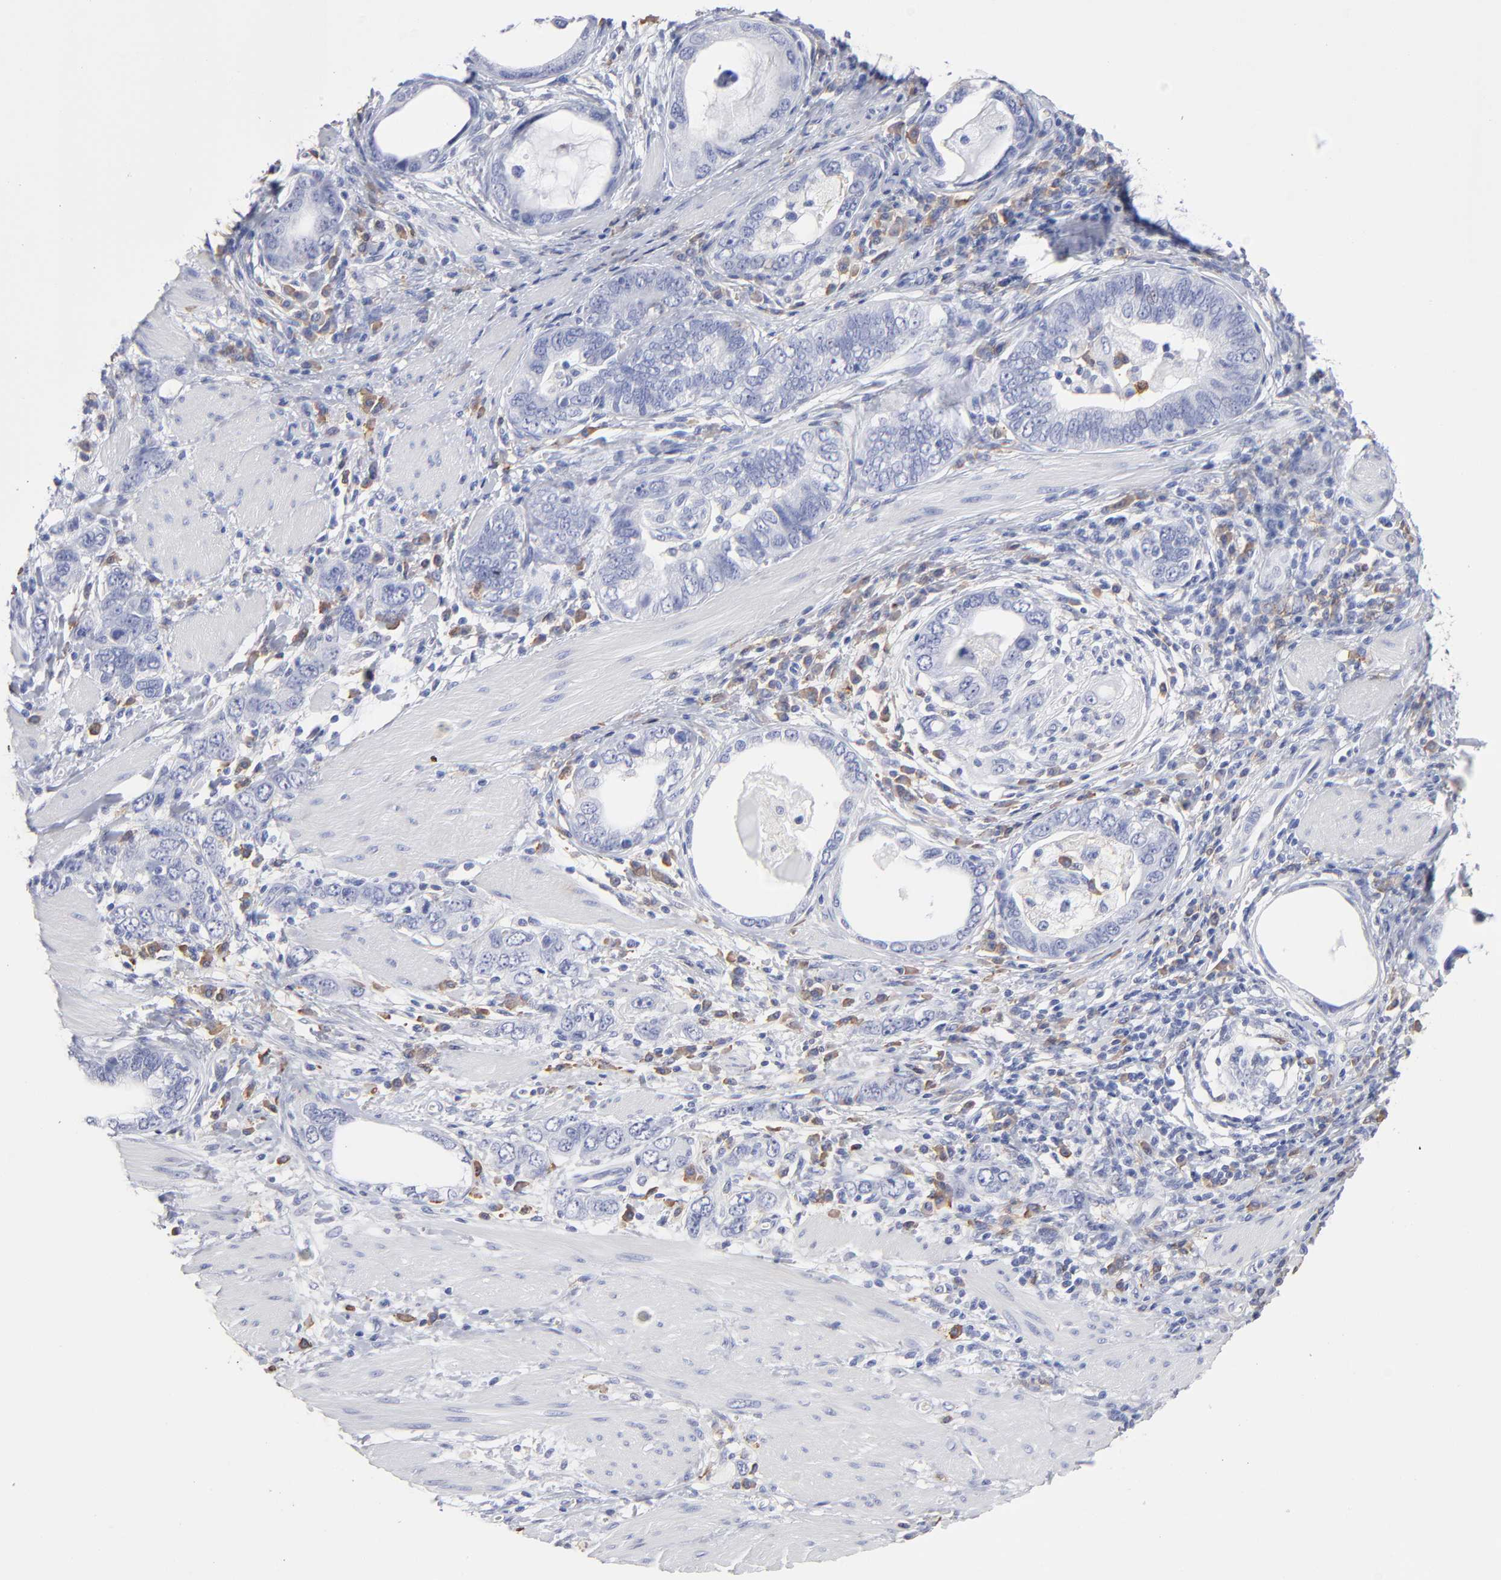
{"staining": {"intensity": "negative", "quantity": "none", "location": "none"}, "tissue": "stomach cancer", "cell_type": "Tumor cells", "image_type": "cancer", "snomed": [{"axis": "morphology", "description": "Adenocarcinoma, NOS"}, {"axis": "topography", "description": "Stomach, lower"}], "caption": "Immunohistochemical staining of human stomach adenocarcinoma demonstrates no significant expression in tumor cells. (IHC, brightfield microscopy, high magnification).", "gene": "LAT2", "patient": {"sex": "female", "age": 93}}